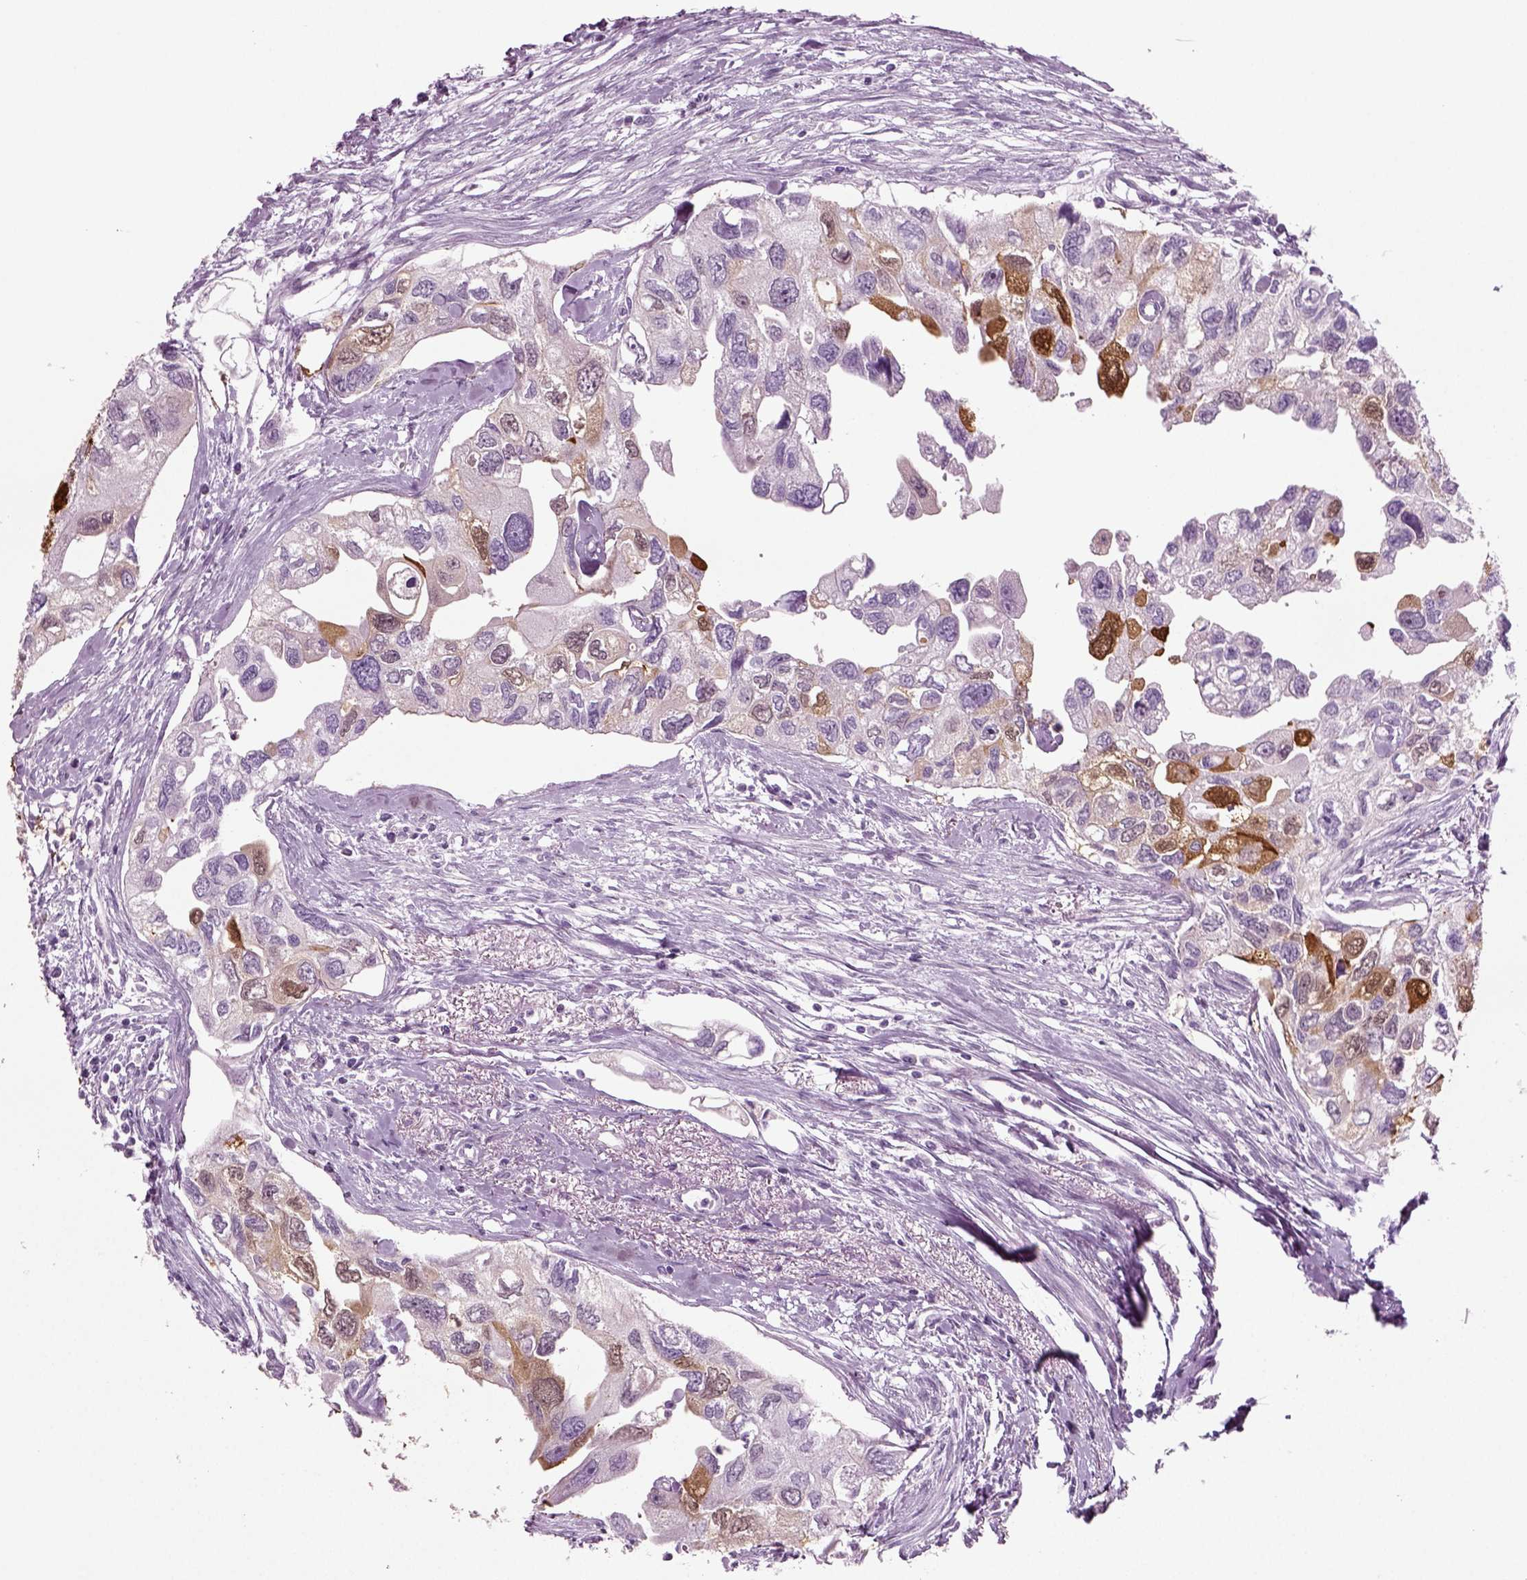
{"staining": {"intensity": "moderate", "quantity": "<25%", "location": "cytoplasmic/membranous"}, "tissue": "urothelial cancer", "cell_type": "Tumor cells", "image_type": "cancer", "snomed": [{"axis": "morphology", "description": "Urothelial carcinoma, High grade"}, {"axis": "topography", "description": "Urinary bladder"}], "caption": "Immunohistochemistry micrograph of neoplastic tissue: human urothelial carcinoma (high-grade) stained using immunohistochemistry reveals low levels of moderate protein expression localized specifically in the cytoplasmic/membranous of tumor cells, appearing as a cytoplasmic/membranous brown color.", "gene": "CRABP1", "patient": {"sex": "male", "age": 59}}